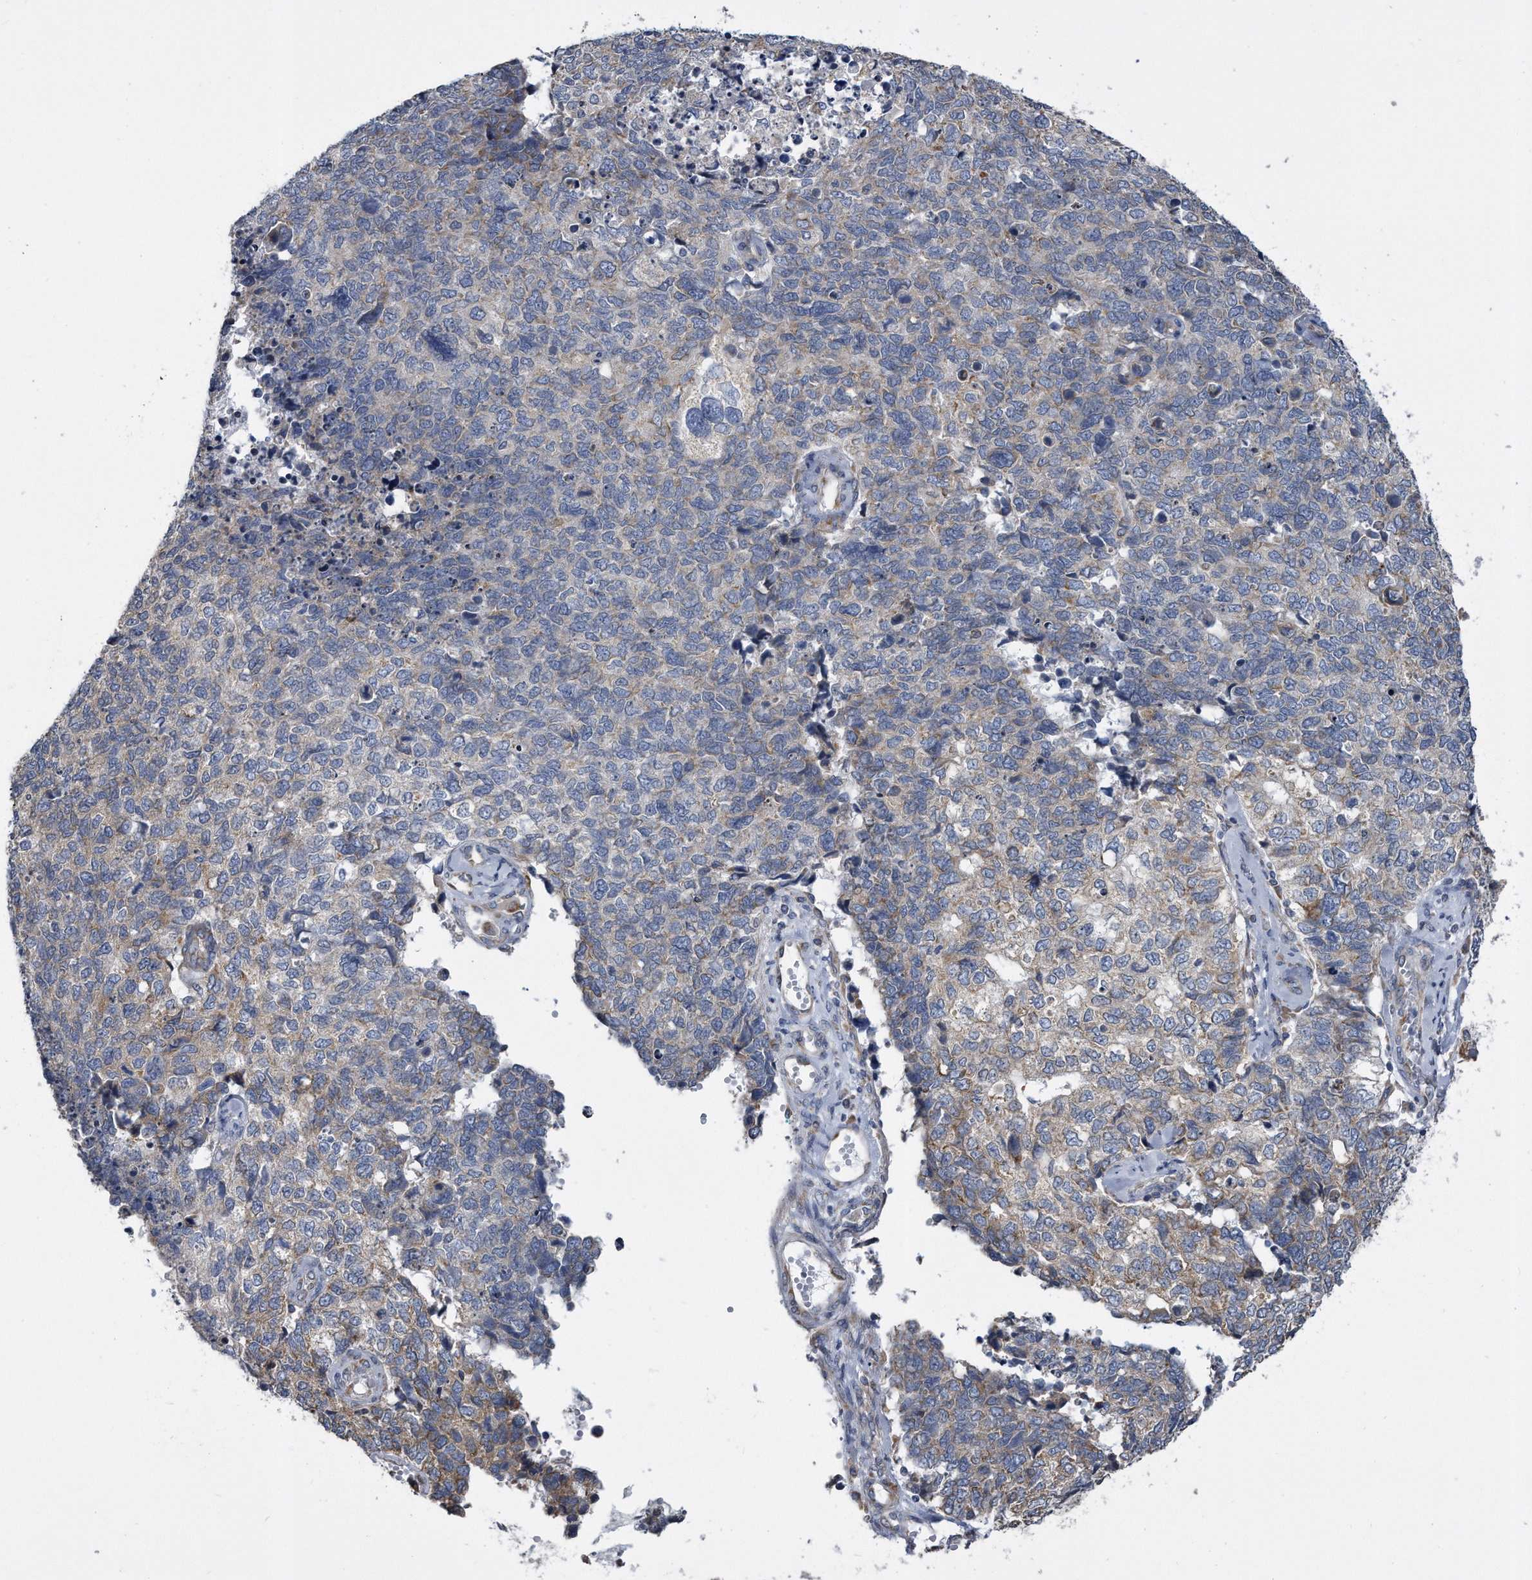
{"staining": {"intensity": "weak", "quantity": "<25%", "location": "cytoplasmic/membranous"}, "tissue": "cervical cancer", "cell_type": "Tumor cells", "image_type": "cancer", "snomed": [{"axis": "morphology", "description": "Squamous cell carcinoma, NOS"}, {"axis": "topography", "description": "Cervix"}], "caption": "A photomicrograph of human cervical cancer (squamous cell carcinoma) is negative for staining in tumor cells.", "gene": "CCDC47", "patient": {"sex": "female", "age": 63}}